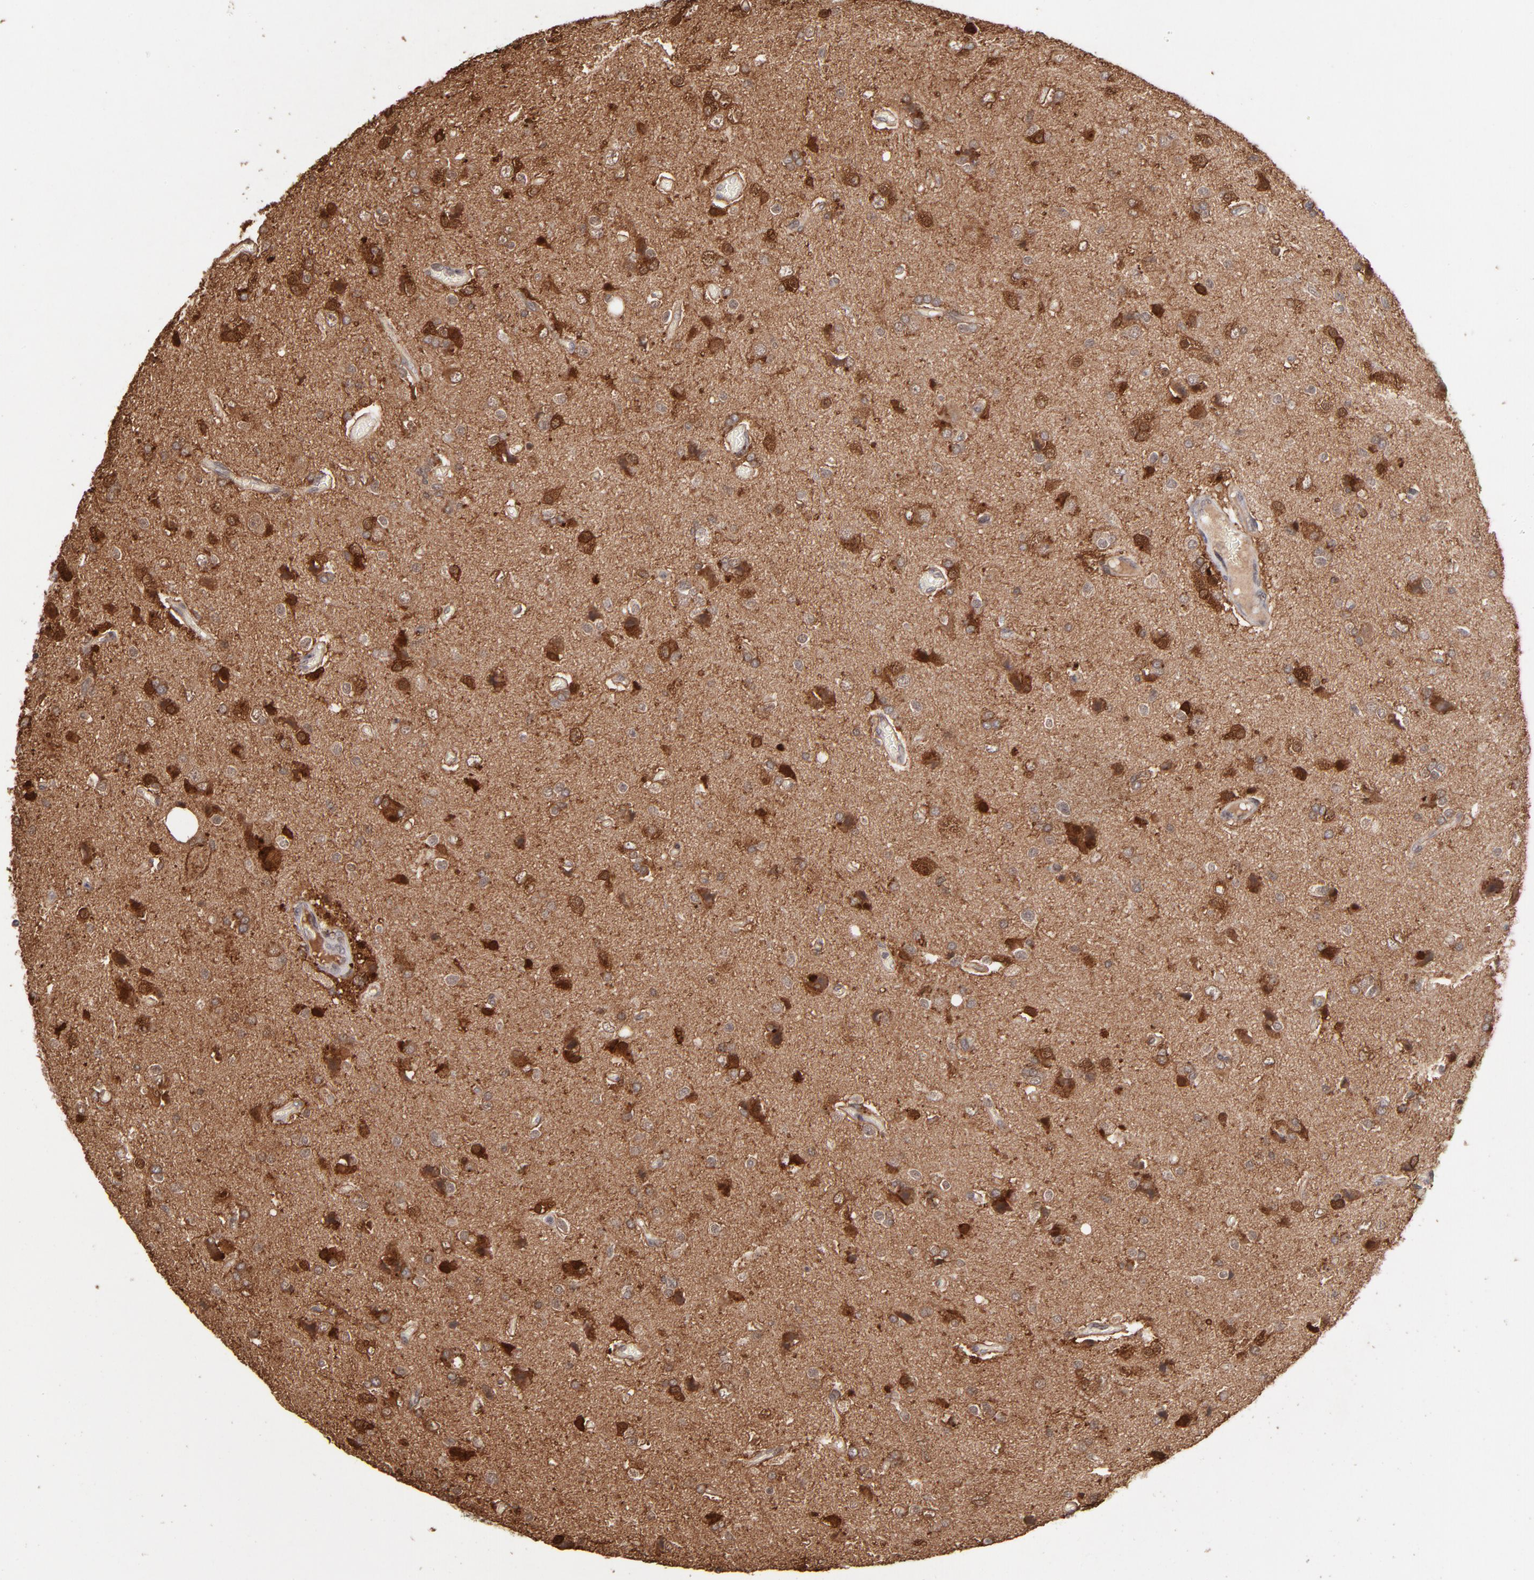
{"staining": {"intensity": "strong", "quantity": "25%-75%", "location": "cytoplasmic/membranous,nuclear"}, "tissue": "glioma", "cell_type": "Tumor cells", "image_type": "cancer", "snomed": [{"axis": "morphology", "description": "Glioma, malignant, High grade"}, {"axis": "topography", "description": "Brain"}], "caption": "Glioma was stained to show a protein in brown. There is high levels of strong cytoplasmic/membranous and nuclear positivity in approximately 25%-75% of tumor cells.", "gene": "ARIH1", "patient": {"sex": "male", "age": 47}}